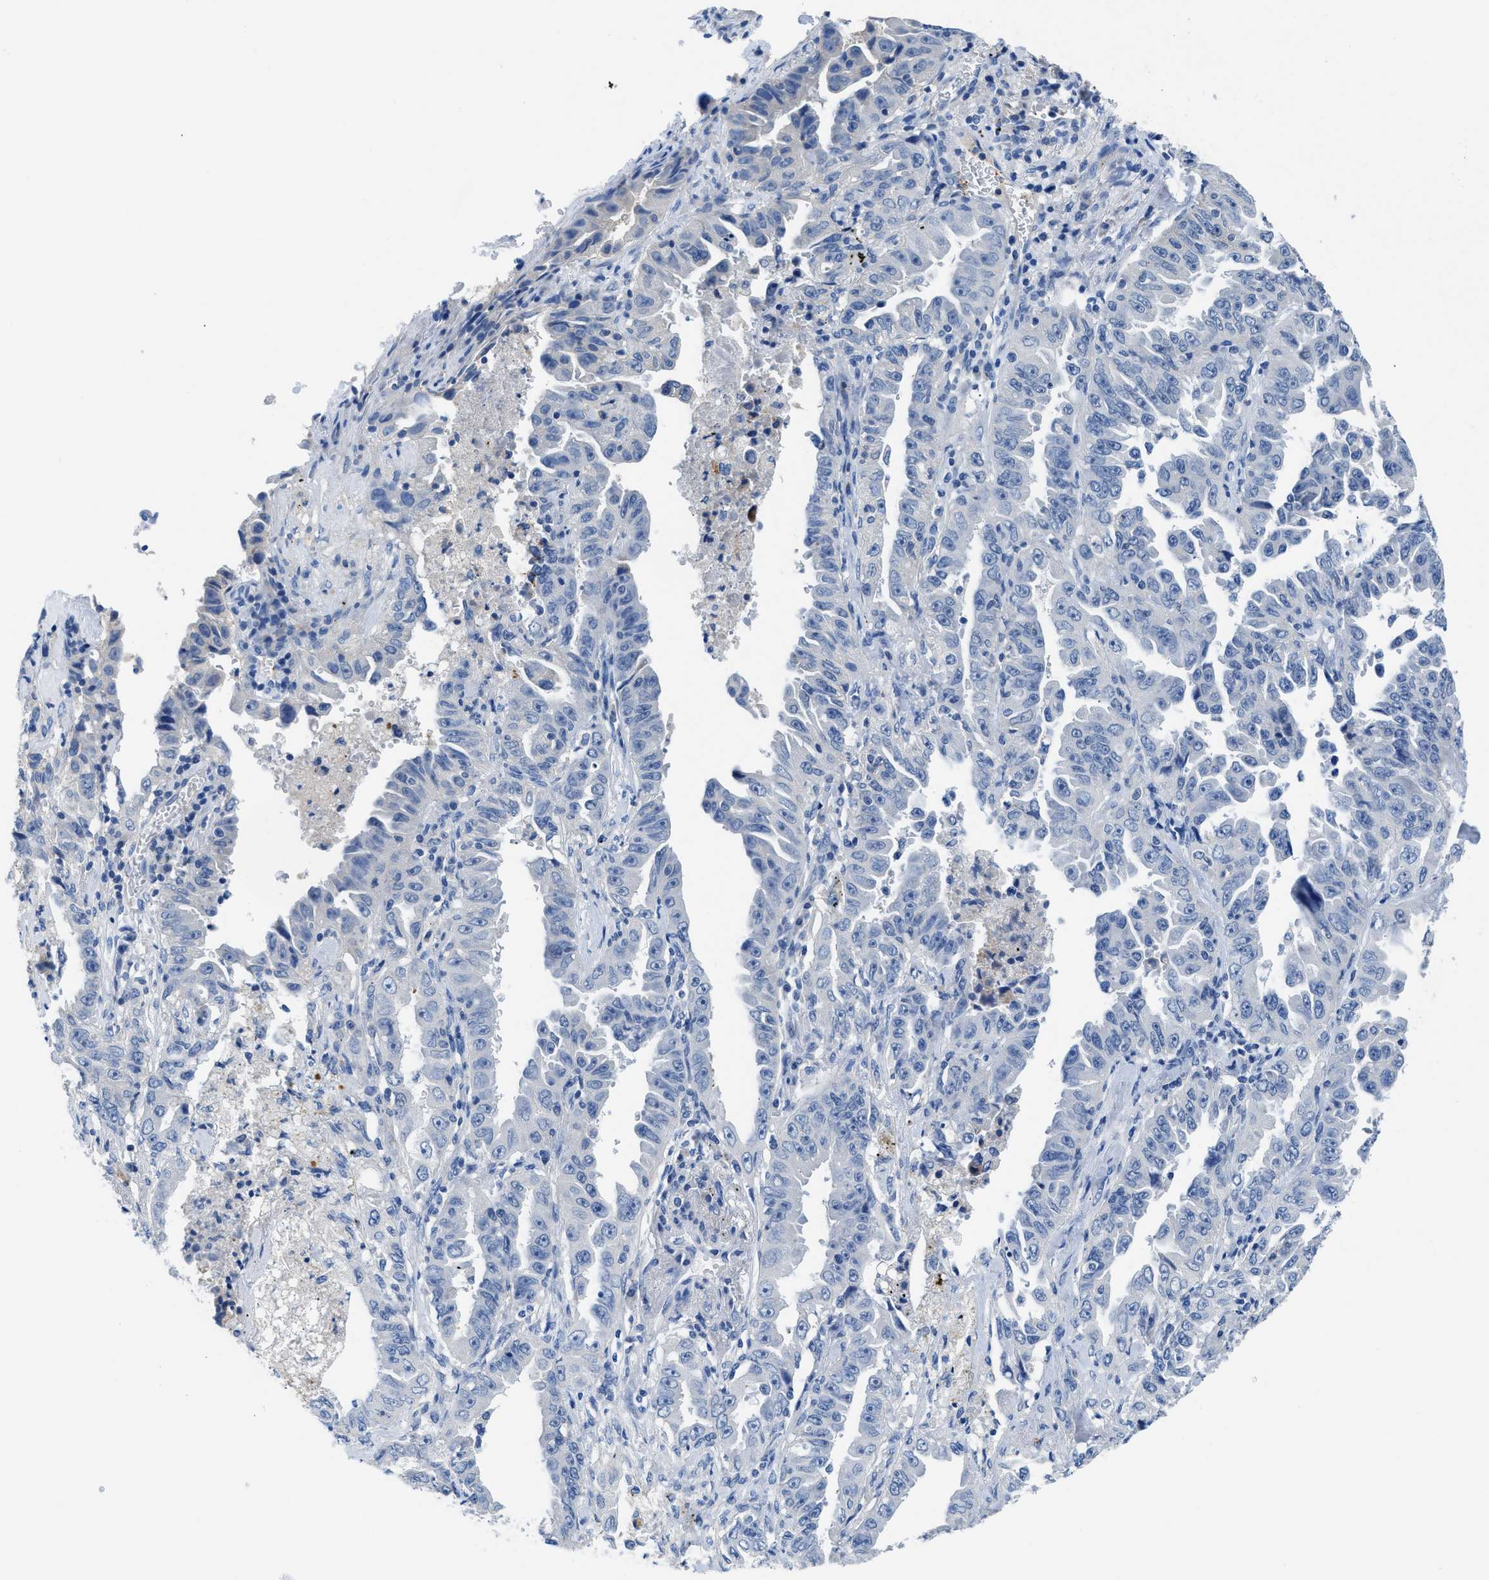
{"staining": {"intensity": "negative", "quantity": "none", "location": "none"}, "tissue": "lung cancer", "cell_type": "Tumor cells", "image_type": "cancer", "snomed": [{"axis": "morphology", "description": "Adenocarcinoma, NOS"}, {"axis": "topography", "description": "Lung"}], "caption": "The photomicrograph shows no significant staining in tumor cells of lung cancer (adenocarcinoma).", "gene": "SLC10A6", "patient": {"sex": "female", "age": 51}}